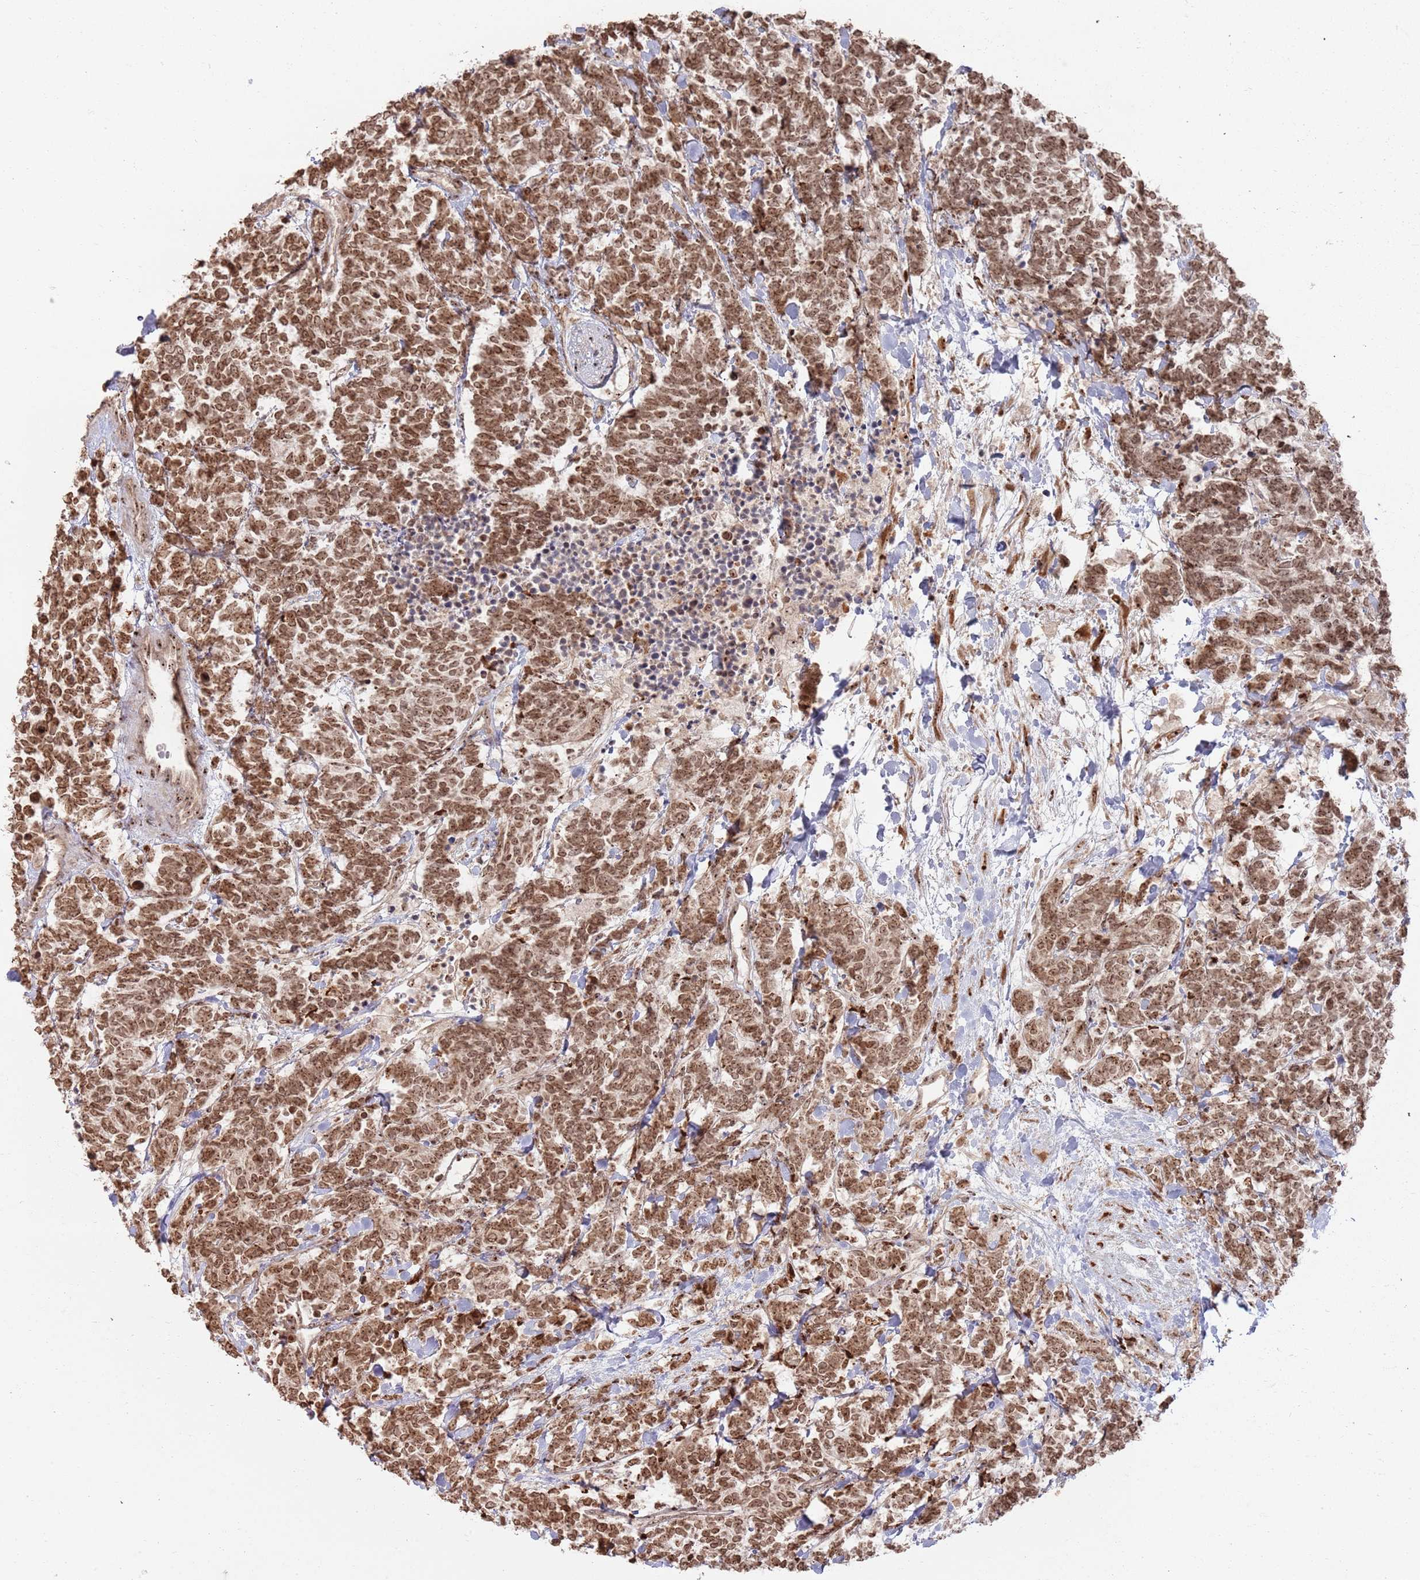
{"staining": {"intensity": "strong", "quantity": ">75%", "location": "nuclear"}, "tissue": "carcinoid", "cell_type": "Tumor cells", "image_type": "cancer", "snomed": [{"axis": "morphology", "description": "Carcinoma, NOS"}, {"axis": "morphology", "description": "Carcinoid, malignant, NOS"}, {"axis": "topography", "description": "Prostate"}], "caption": "A brown stain shows strong nuclear expression of a protein in human carcinoid tumor cells.", "gene": "UTP11", "patient": {"sex": "male", "age": 57}}